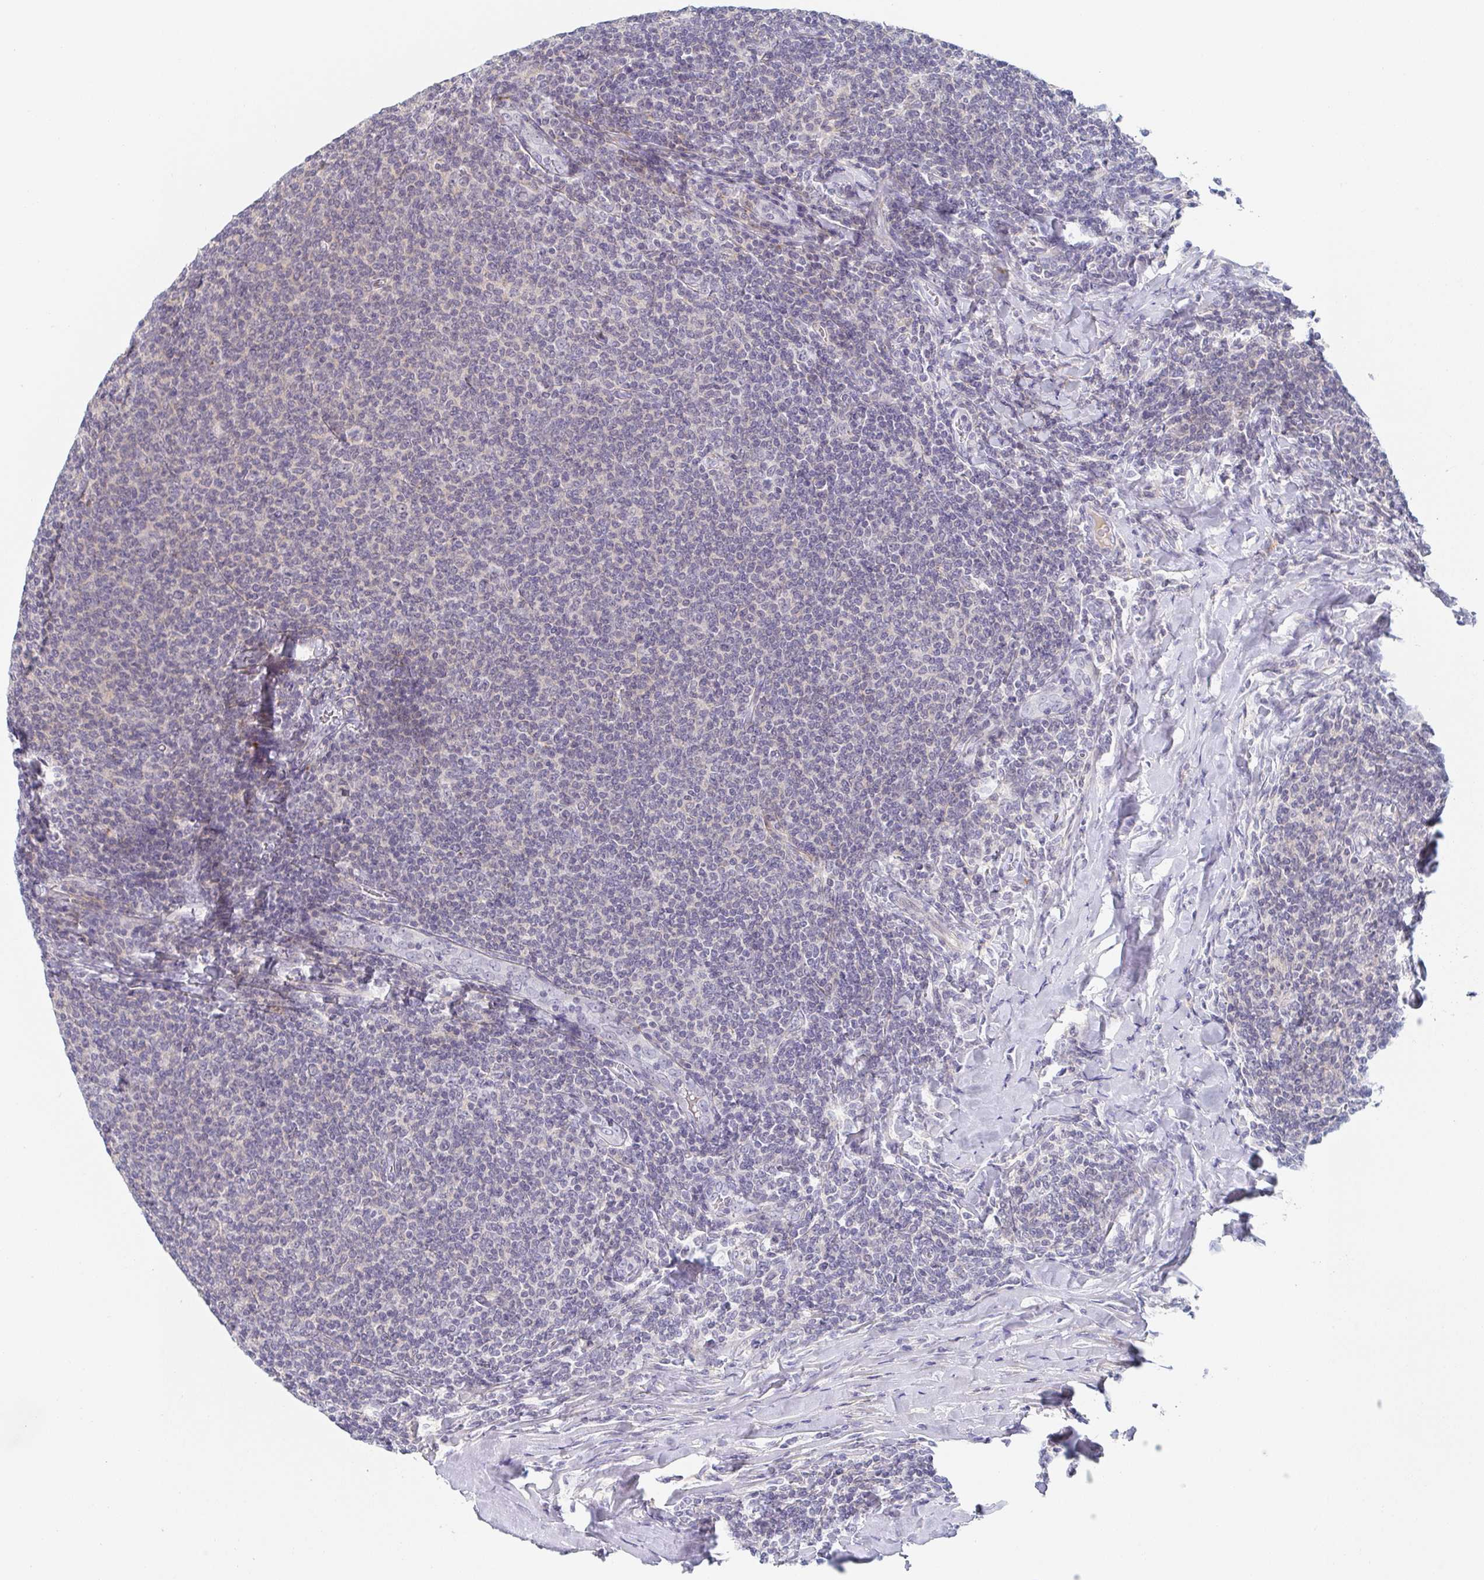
{"staining": {"intensity": "negative", "quantity": "none", "location": "none"}, "tissue": "lymphoma", "cell_type": "Tumor cells", "image_type": "cancer", "snomed": [{"axis": "morphology", "description": "Malignant lymphoma, non-Hodgkin's type, Low grade"}, {"axis": "topography", "description": "Lymph node"}], "caption": "Lymphoma was stained to show a protein in brown. There is no significant staining in tumor cells.", "gene": "RHOV", "patient": {"sex": "male", "age": 52}}